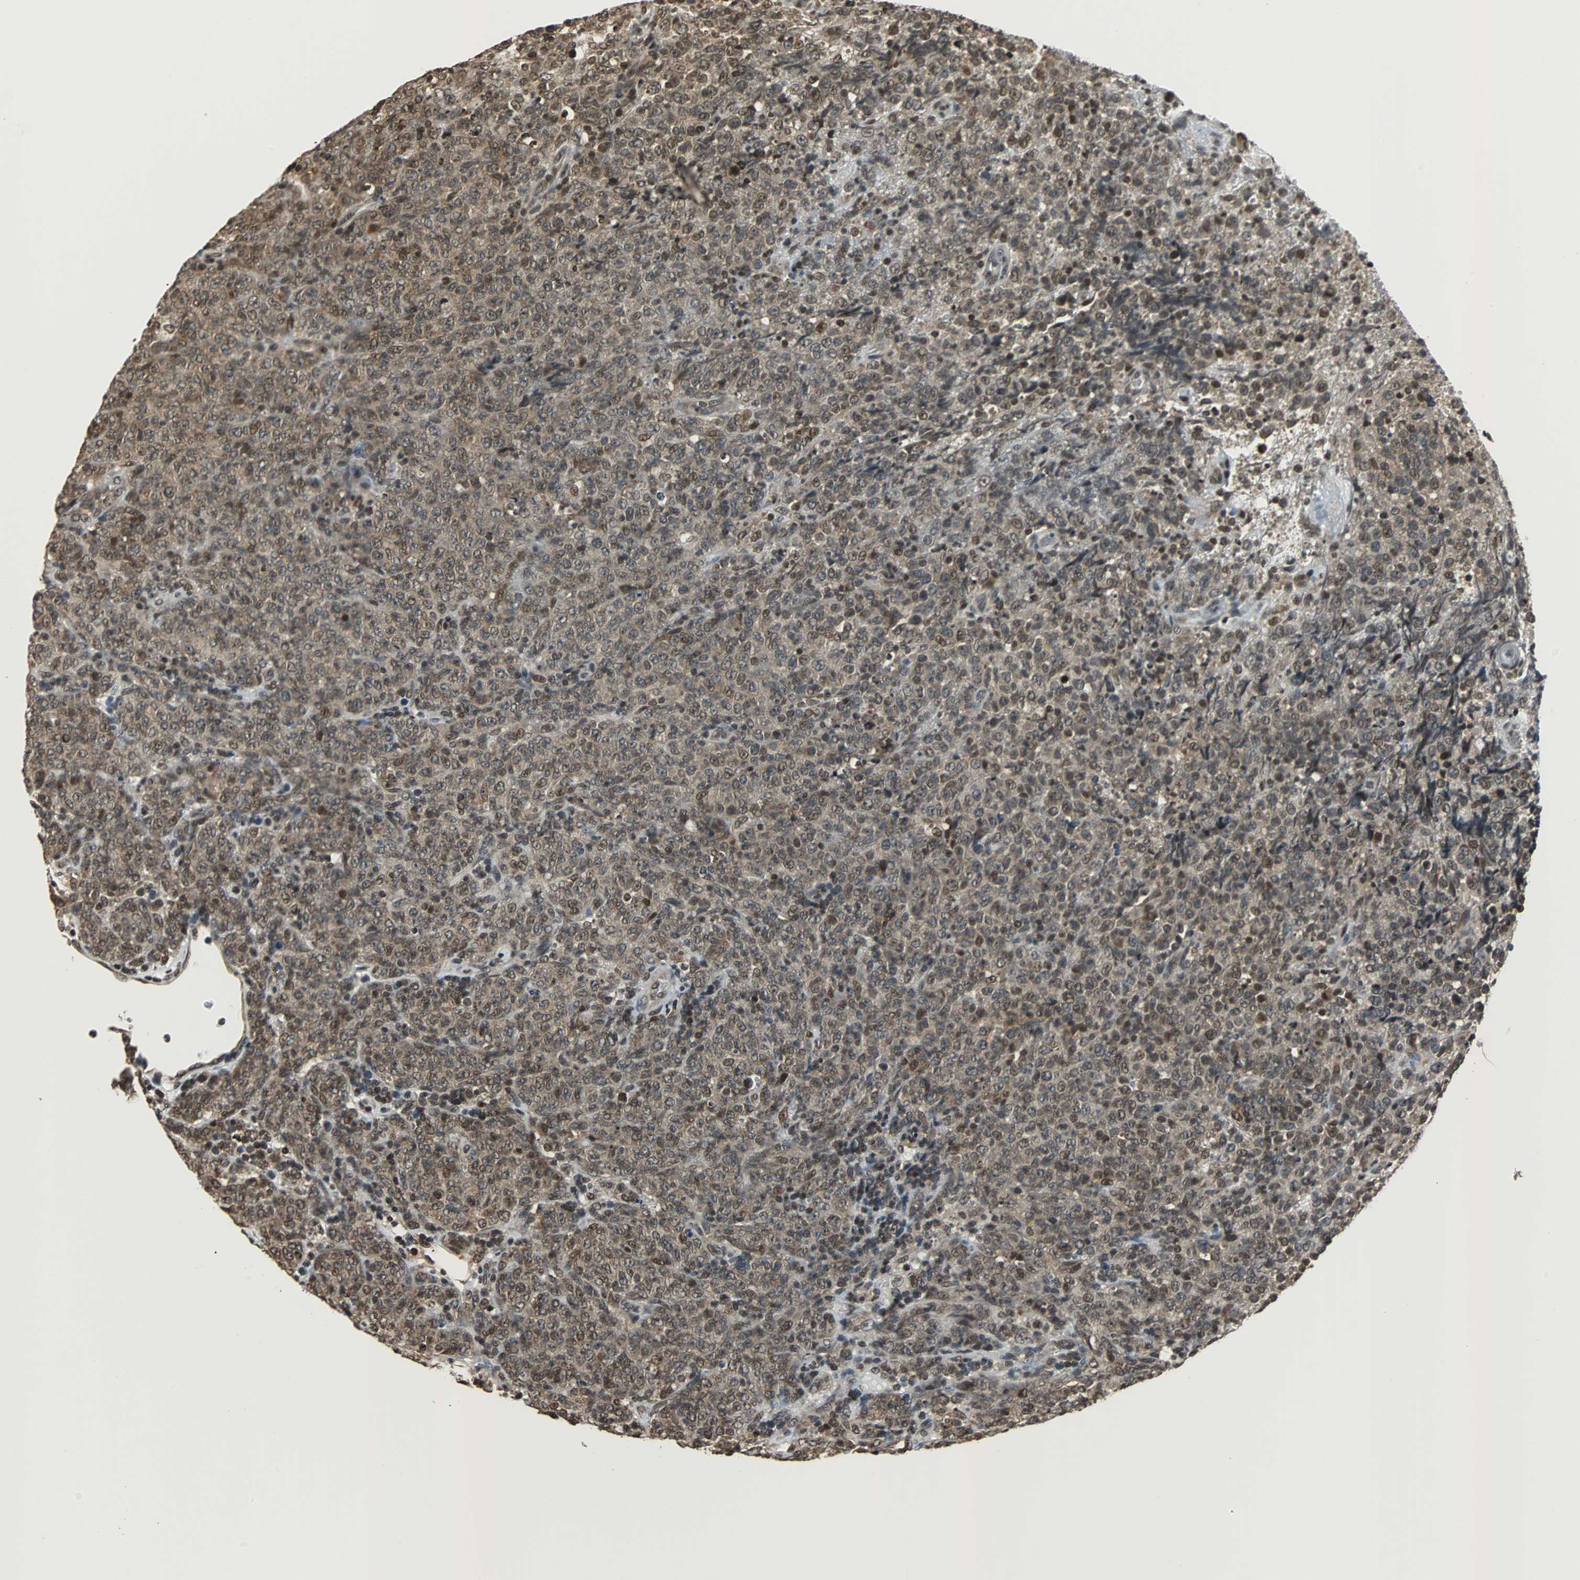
{"staining": {"intensity": "moderate", "quantity": ">75%", "location": "cytoplasmic/membranous,nuclear"}, "tissue": "lymphoma", "cell_type": "Tumor cells", "image_type": "cancer", "snomed": [{"axis": "morphology", "description": "Malignant lymphoma, non-Hodgkin's type, High grade"}, {"axis": "topography", "description": "Tonsil"}], "caption": "An image of lymphoma stained for a protein demonstrates moderate cytoplasmic/membranous and nuclear brown staining in tumor cells. (DAB (3,3'-diaminobenzidine) IHC, brown staining for protein, blue staining for nuclei).", "gene": "REST", "patient": {"sex": "female", "age": 36}}